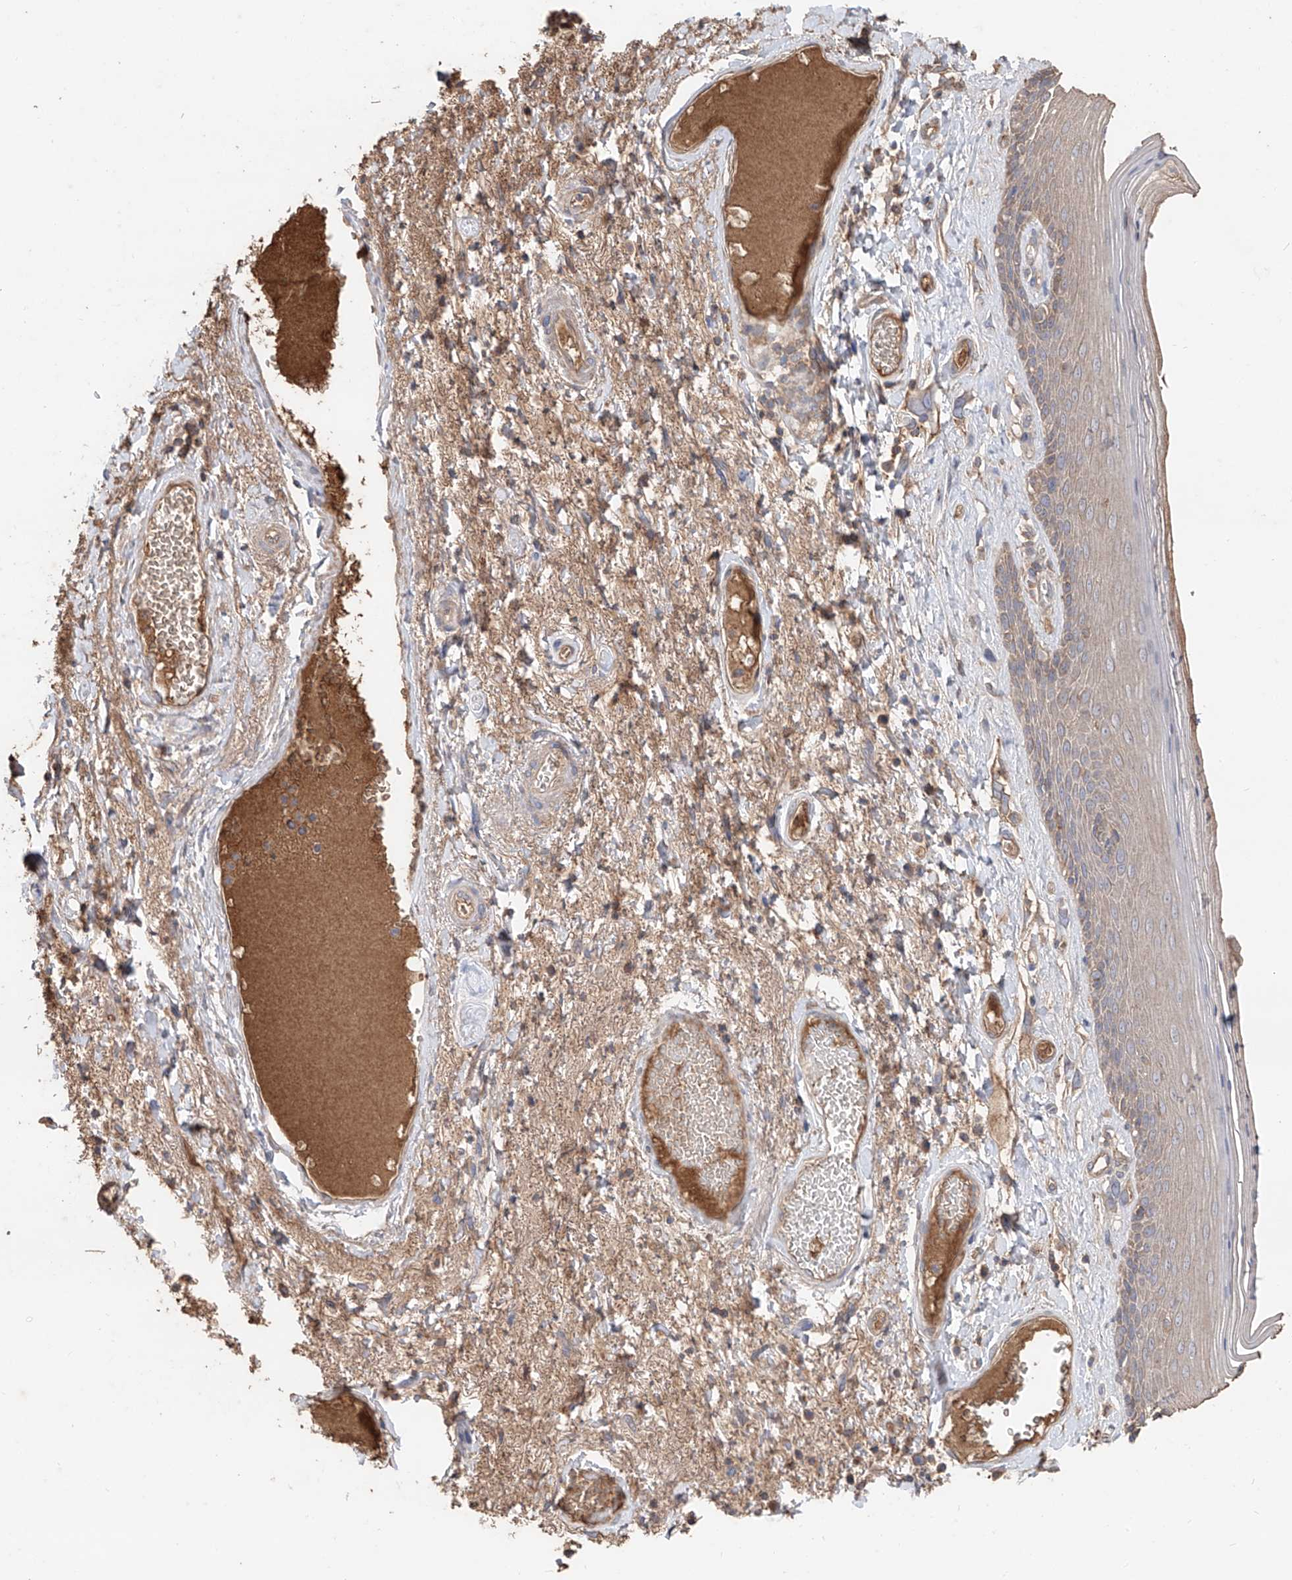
{"staining": {"intensity": "weak", "quantity": ">75%", "location": "cytoplasmic/membranous"}, "tissue": "skin", "cell_type": "Epidermal cells", "image_type": "normal", "snomed": [{"axis": "morphology", "description": "Normal tissue, NOS"}, {"axis": "topography", "description": "Anal"}], "caption": "A brown stain labels weak cytoplasmic/membranous positivity of a protein in epidermal cells of benign human skin.", "gene": "EDN1", "patient": {"sex": "male", "age": 69}}